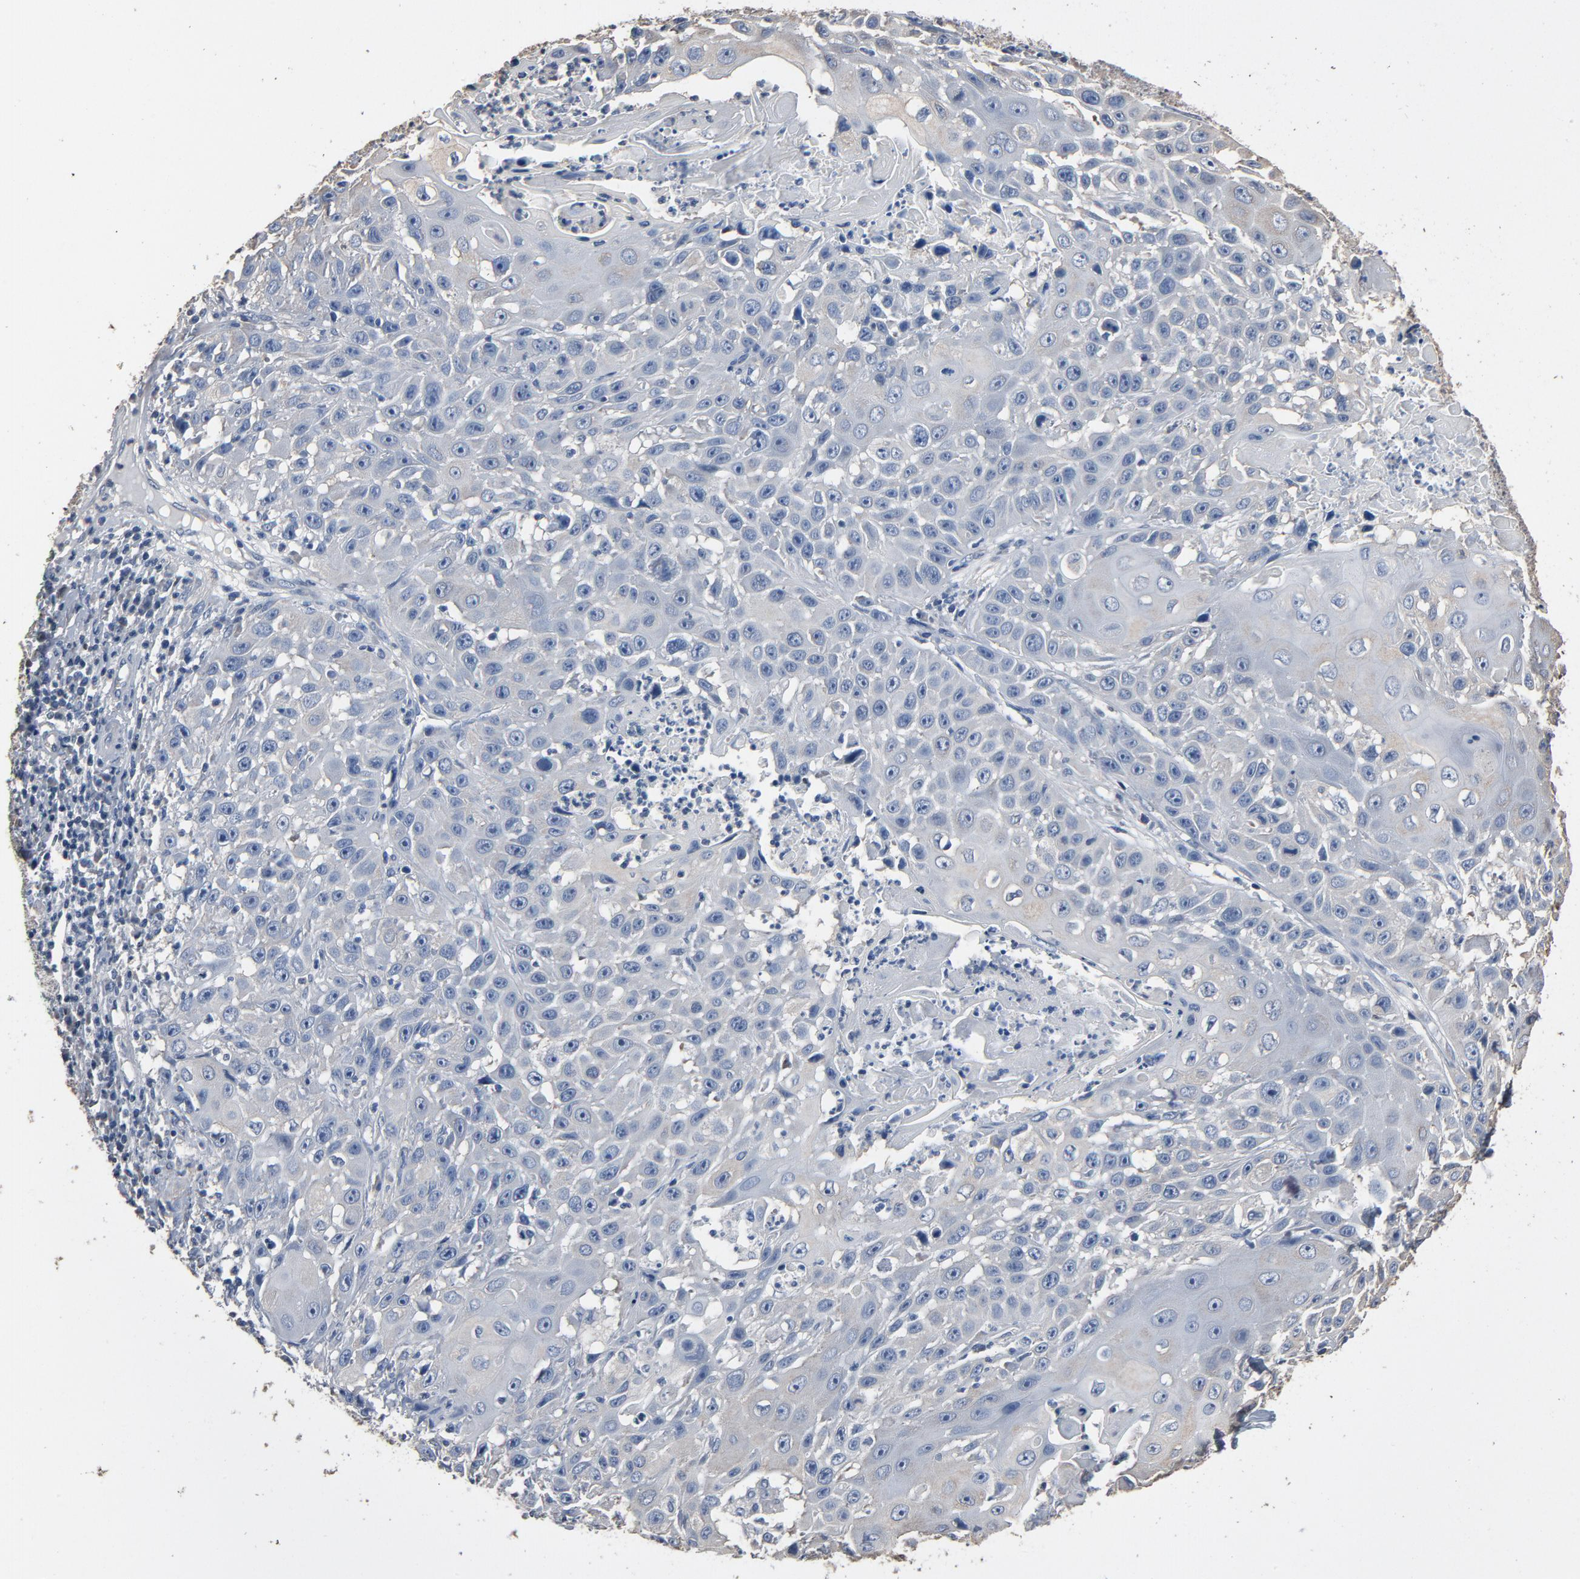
{"staining": {"intensity": "weak", "quantity": "<25%", "location": "cytoplasmic/membranous"}, "tissue": "cervical cancer", "cell_type": "Tumor cells", "image_type": "cancer", "snomed": [{"axis": "morphology", "description": "Squamous cell carcinoma, NOS"}, {"axis": "topography", "description": "Cervix"}], "caption": "This photomicrograph is of cervical cancer (squamous cell carcinoma) stained with immunohistochemistry (IHC) to label a protein in brown with the nuclei are counter-stained blue. There is no expression in tumor cells. (Immunohistochemistry, brightfield microscopy, high magnification).", "gene": "SOX6", "patient": {"sex": "female", "age": 39}}